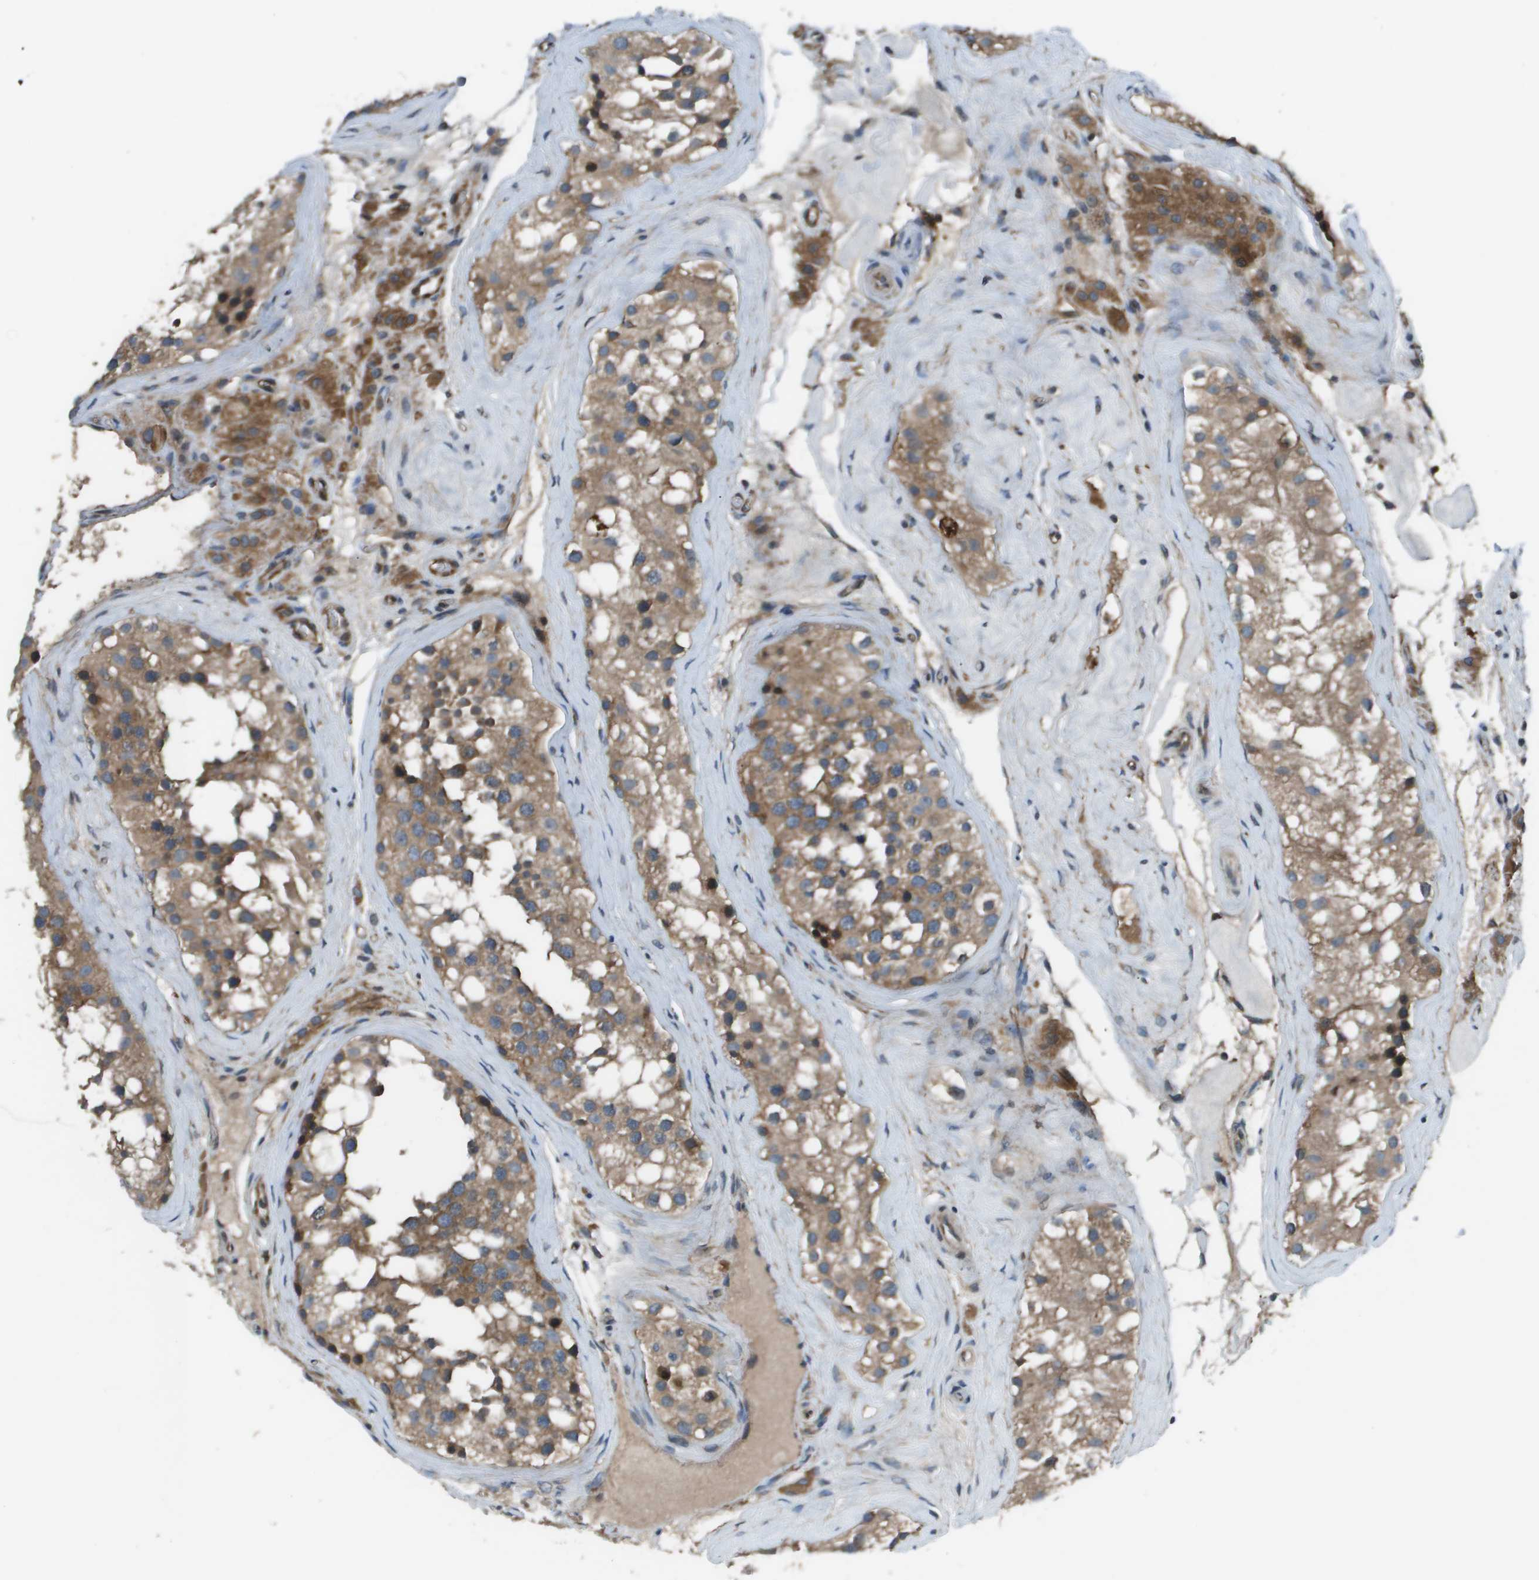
{"staining": {"intensity": "moderate", "quantity": ">75%", "location": "cytoplasmic/membranous"}, "tissue": "testis", "cell_type": "Cells in seminiferous ducts", "image_type": "normal", "snomed": [{"axis": "morphology", "description": "Normal tissue, NOS"}, {"axis": "morphology", "description": "Seminoma, NOS"}, {"axis": "topography", "description": "Testis"}], "caption": "Immunohistochemistry photomicrograph of benign testis stained for a protein (brown), which displays medium levels of moderate cytoplasmic/membranous expression in about >75% of cells in seminiferous ducts.", "gene": "EIF3B", "patient": {"sex": "male", "age": 71}}